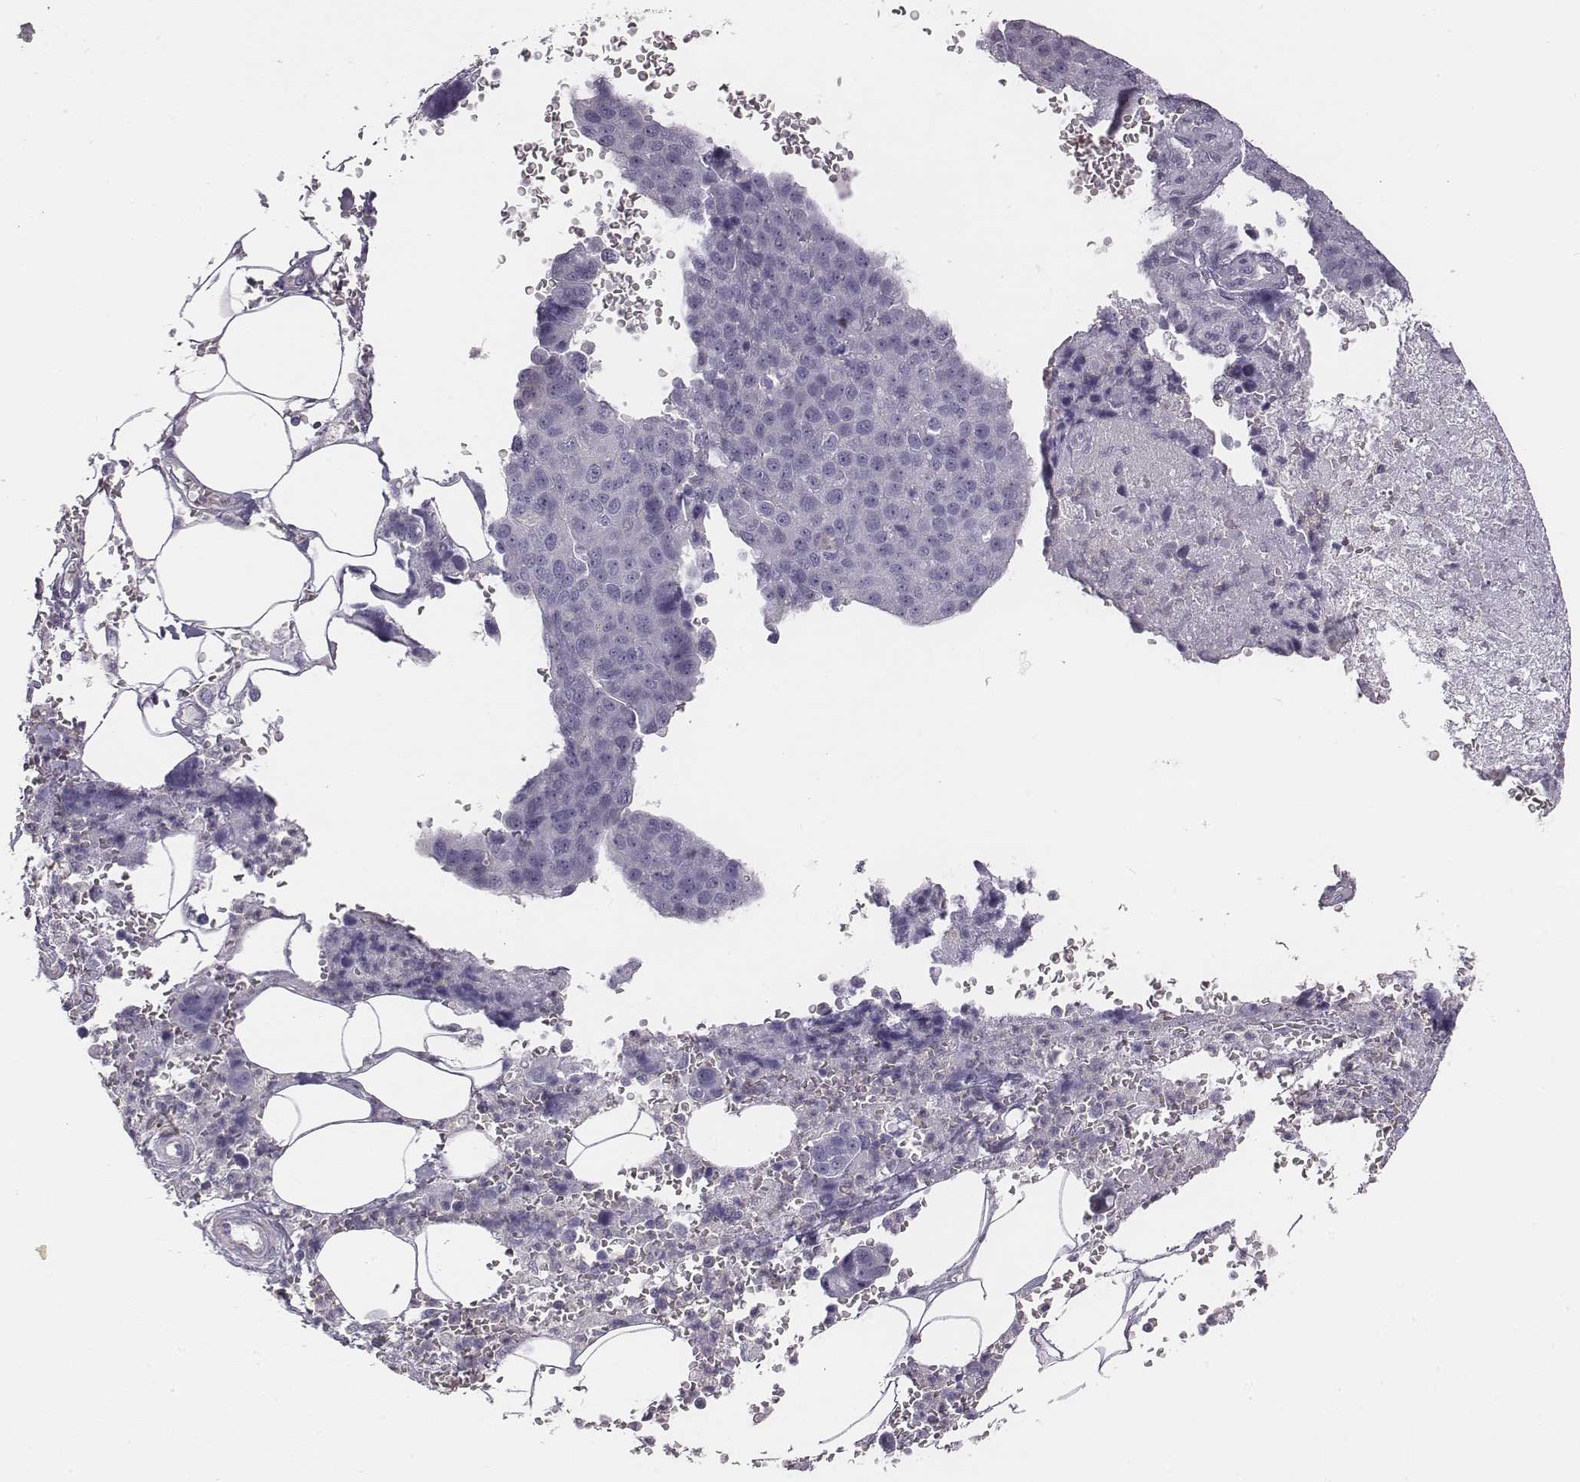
{"staining": {"intensity": "negative", "quantity": "none", "location": "none"}, "tissue": "pancreatic cancer", "cell_type": "Tumor cells", "image_type": "cancer", "snomed": [{"axis": "morphology", "description": "Adenocarcinoma, NOS"}, {"axis": "topography", "description": "Pancreas"}], "caption": "Tumor cells are negative for protein expression in human pancreatic adenocarcinoma.", "gene": "ADAM7", "patient": {"sex": "female", "age": 61}}